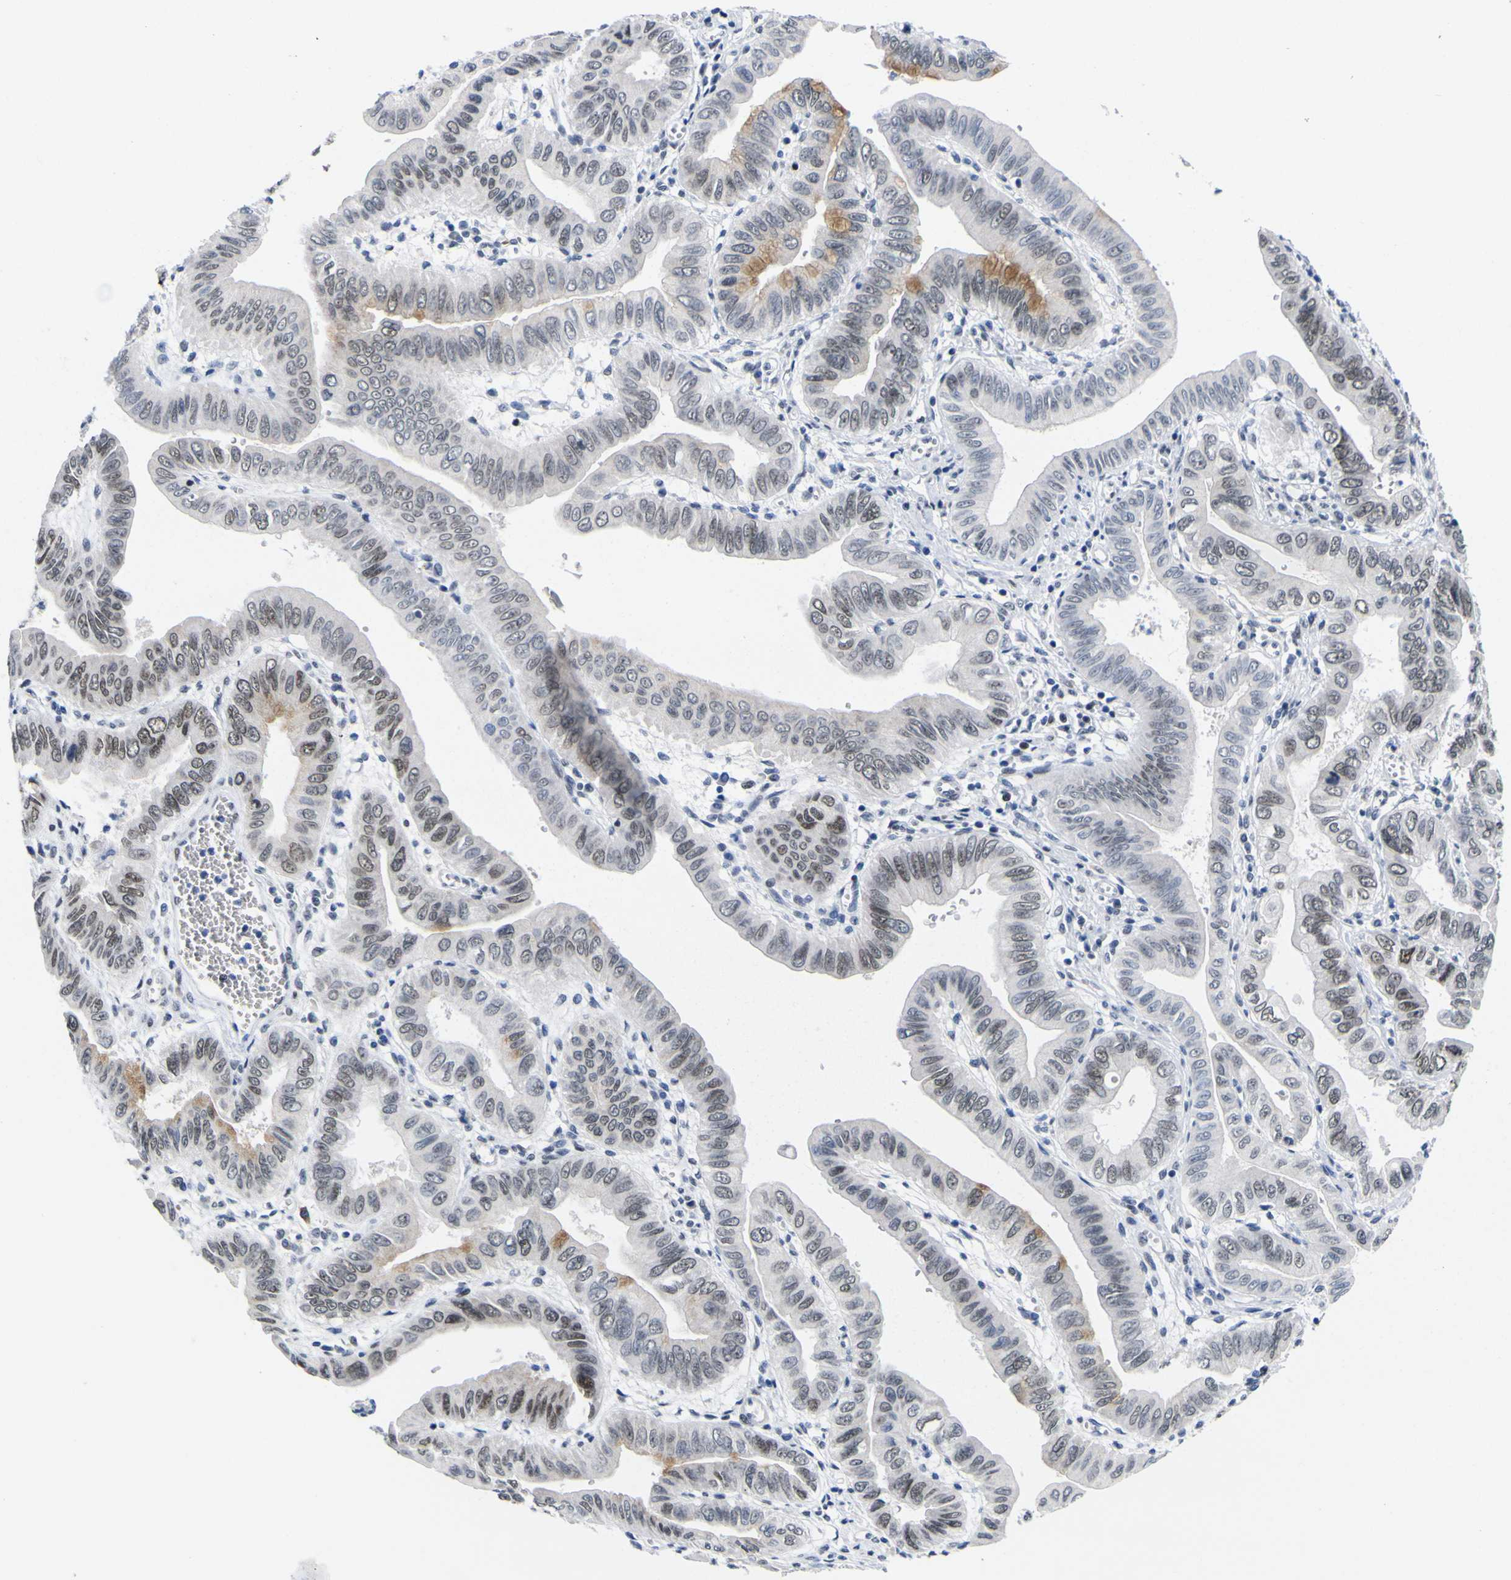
{"staining": {"intensity": "moderate", "quantity": ">75%", "location": "nuclear"}, "tissue": "pancreatic cancer", "cell_type": "Tumor cells", "image_type": "cancer", "snomed": [{"axis": "morphology", "description": "Normal tissue, NOS"}, {"axis": "topography", "description": "Lymph node"}], "caption": "The immunohistochemical stain labels moderate nuclear positivity in tumor cells of pancreatic cancer tissue.", "gene": "MBD3", "patient": {"sex": "male", "age": 50}}